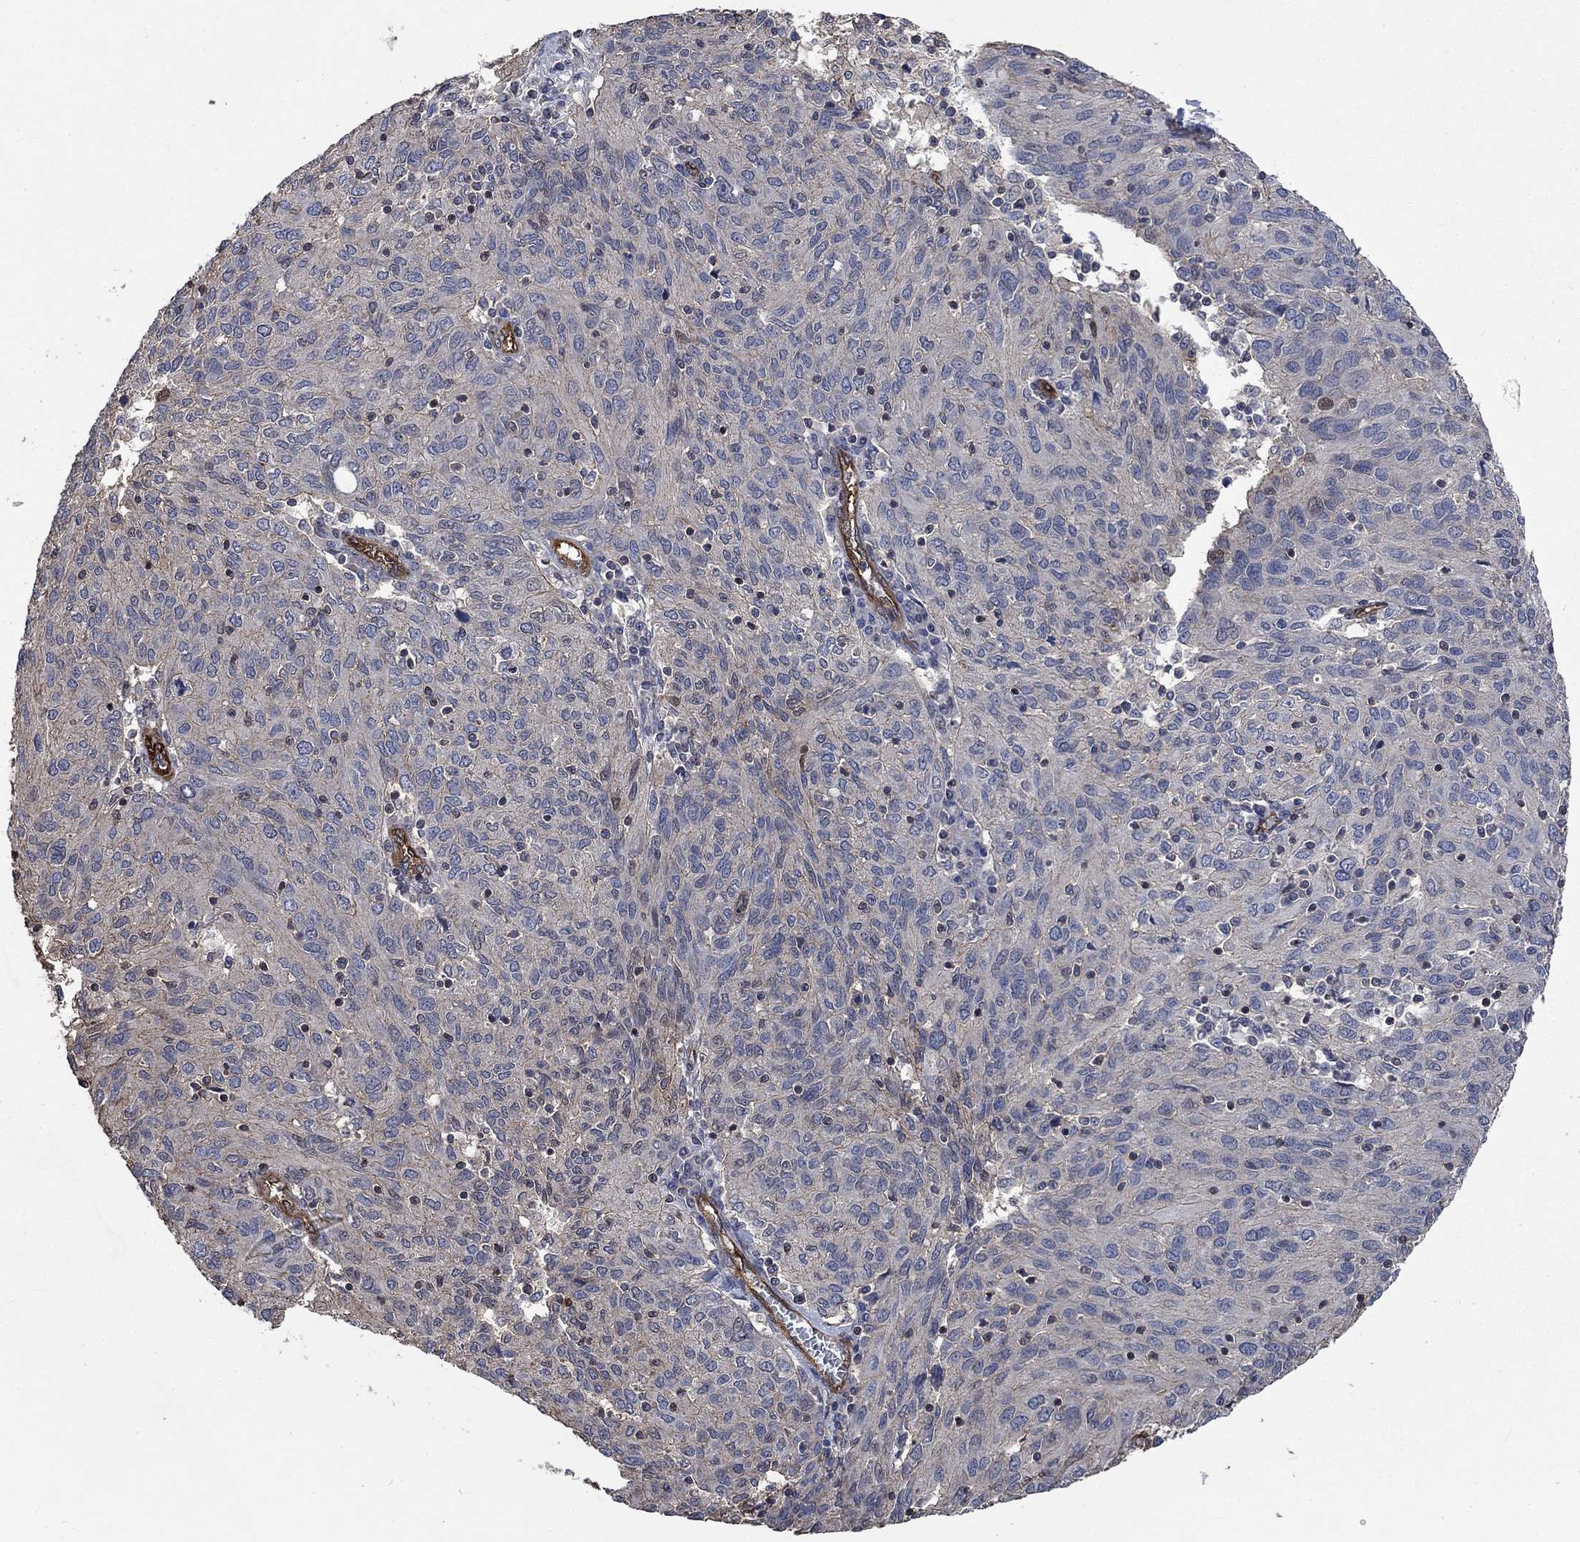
{"staining": {"intensity": "moderate", "quantity": "<25%", "location": "cytoplasmic/membranous"}, "tissue": "ovarian cancer", "cell_type": "Tumor cells", "image_type": "cancer", "snomed": [{"axis": "morphology", "description": "Carcinoma, endometroid"}, {"axis": "topography", "description": "Ovary"}], "caption": "Moderate cytoplasmic/membranous staining for a protein is appreciated in approximately <25% of tumor cells of ovarian cancer (endometroid carcinoma) using immunohistochemistry.", "gene": "PDE3A", "patient": {"sex": "female", "age": 50}}